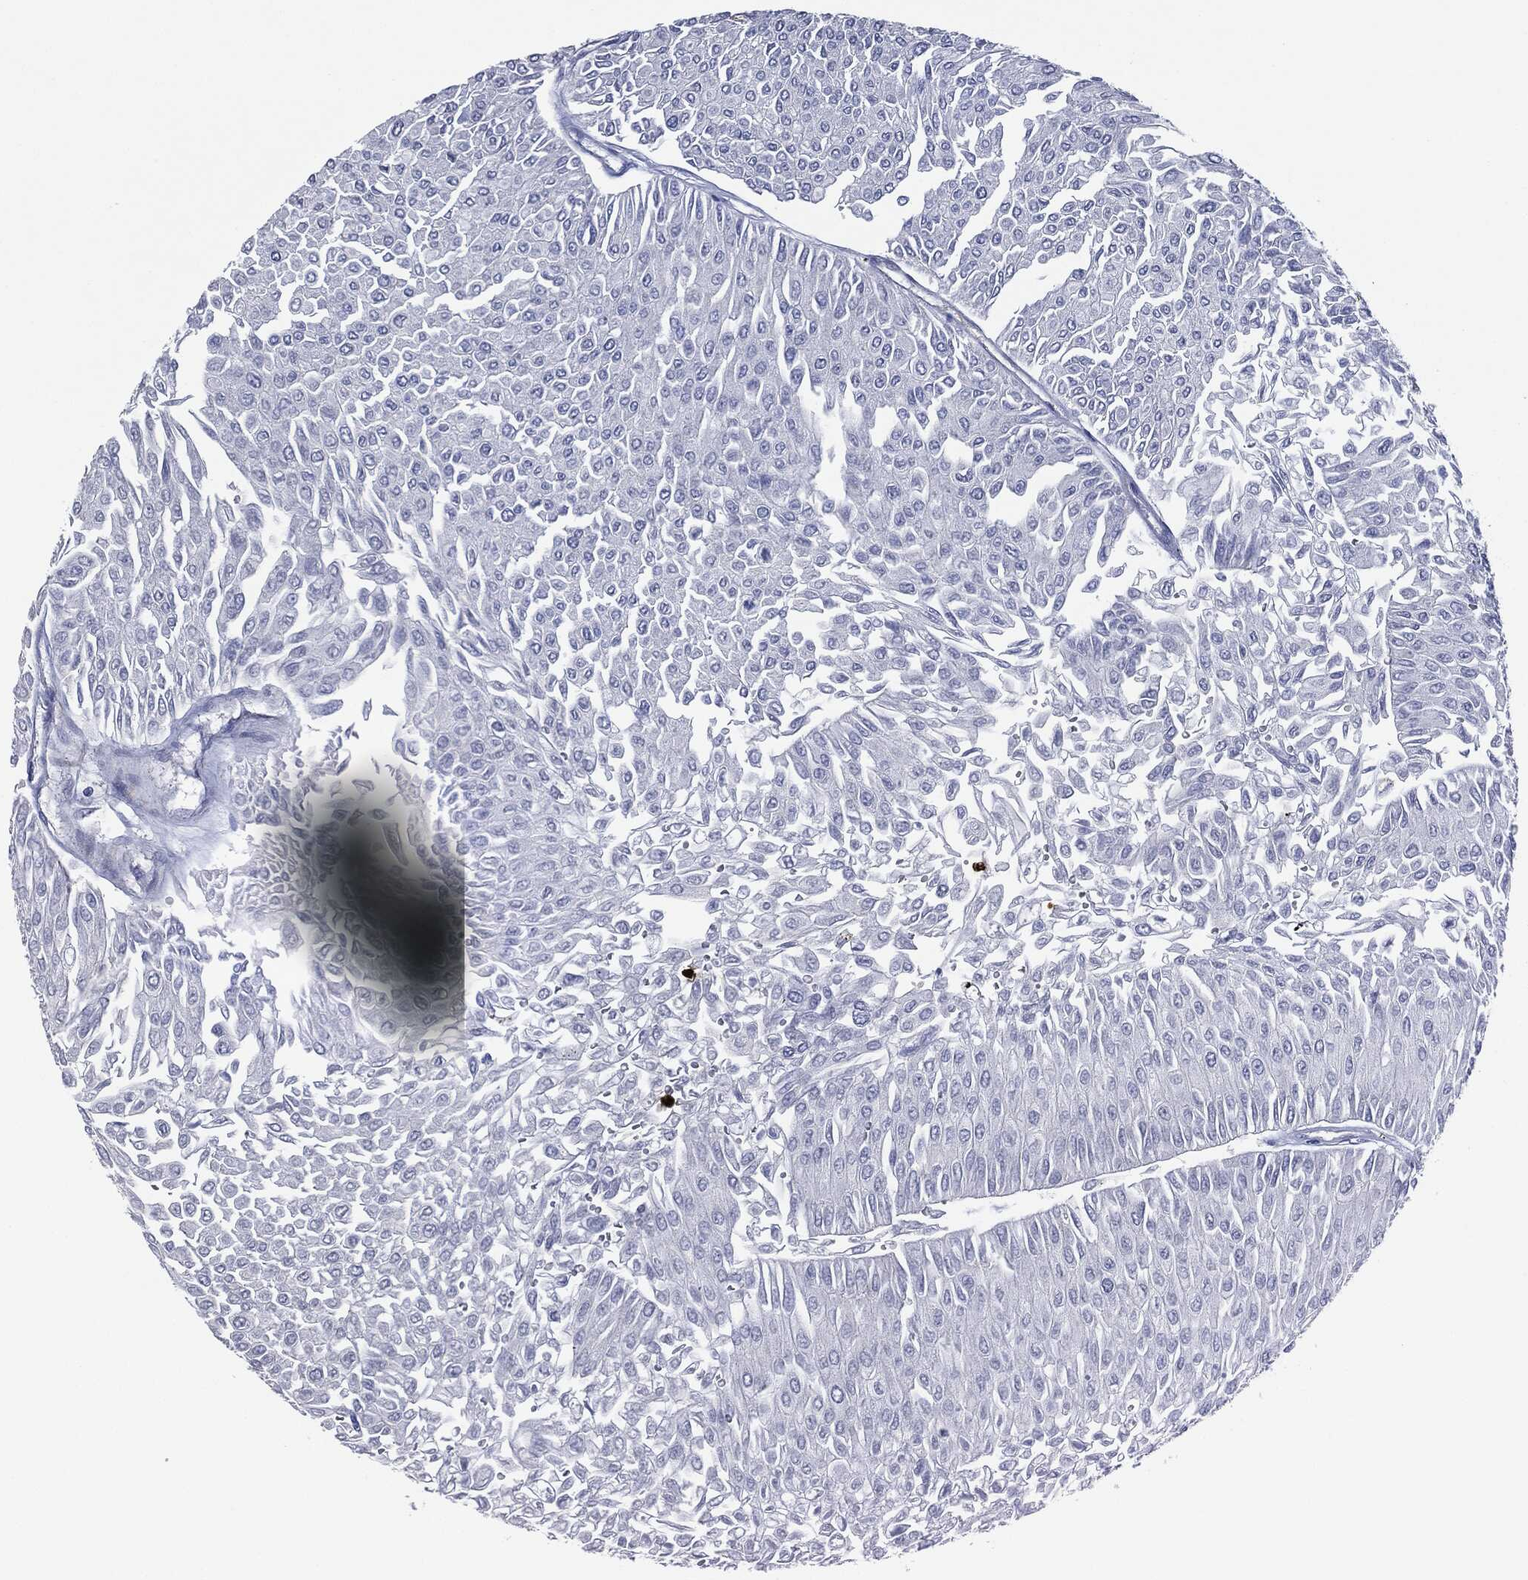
{"staining": {"intensity": "negative", "quantity": "none", "location": "none"}, "tissue": "urothelial cancer", "cell_type": "Tumor cells", "image_type": "cancer", "snomed": [{"axis": "morphology", "description": "Urothelial carcinoma, Low grade"}, {"axis": "topography", "description": "Urinary bladder"}], "caption": "A high-resolution histopathology image shows IHC staining of low-grade urothelial carcinoma, which exhibits no significant staining in tumor cells.", "gene": "MPO", "patient": {"sex": "male", "age": 67}}